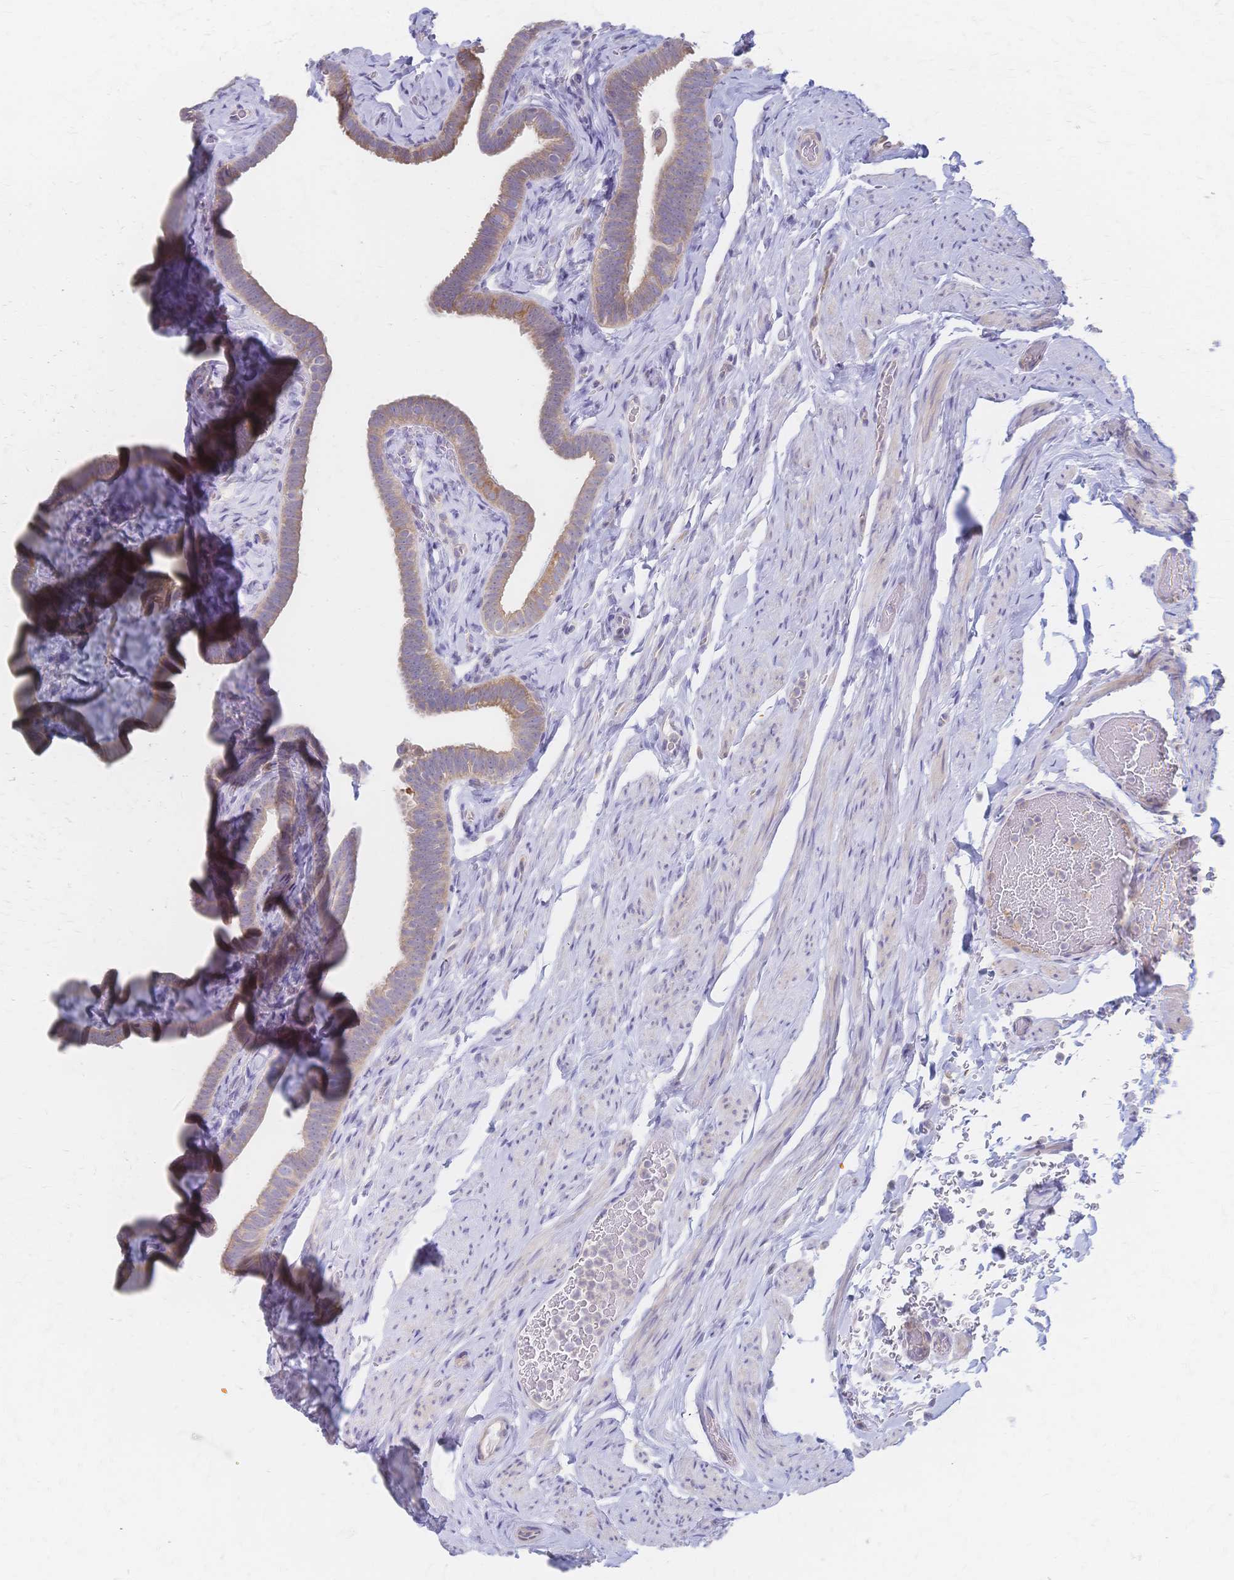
{"staining": {"intensity": "weak", "quantity": "25%-75%", "location": "cytoplasmic/membranous"}, "tissue": "fallopian tube", "cell_type": "Glandular cells", "image_type": "normal", "snomed": [{"axis": "morphology", "description": "Normal tissue, NOS"}, {"axis": "topography", "description": "Fallopian tube"}], "caption": "Immunohistochemistry (IHC) histopathology image of normal fallopian tube: human fallopian tube stained using immunohistochemistry displays low levels of weak protein expression localized specifically in the cytoplasmic/membranous of glandular cells, appearing as a cytoplasmic/membranous brown color.", "gene": "CYB5A", "patient": {"sex": "female", "age": 69}}